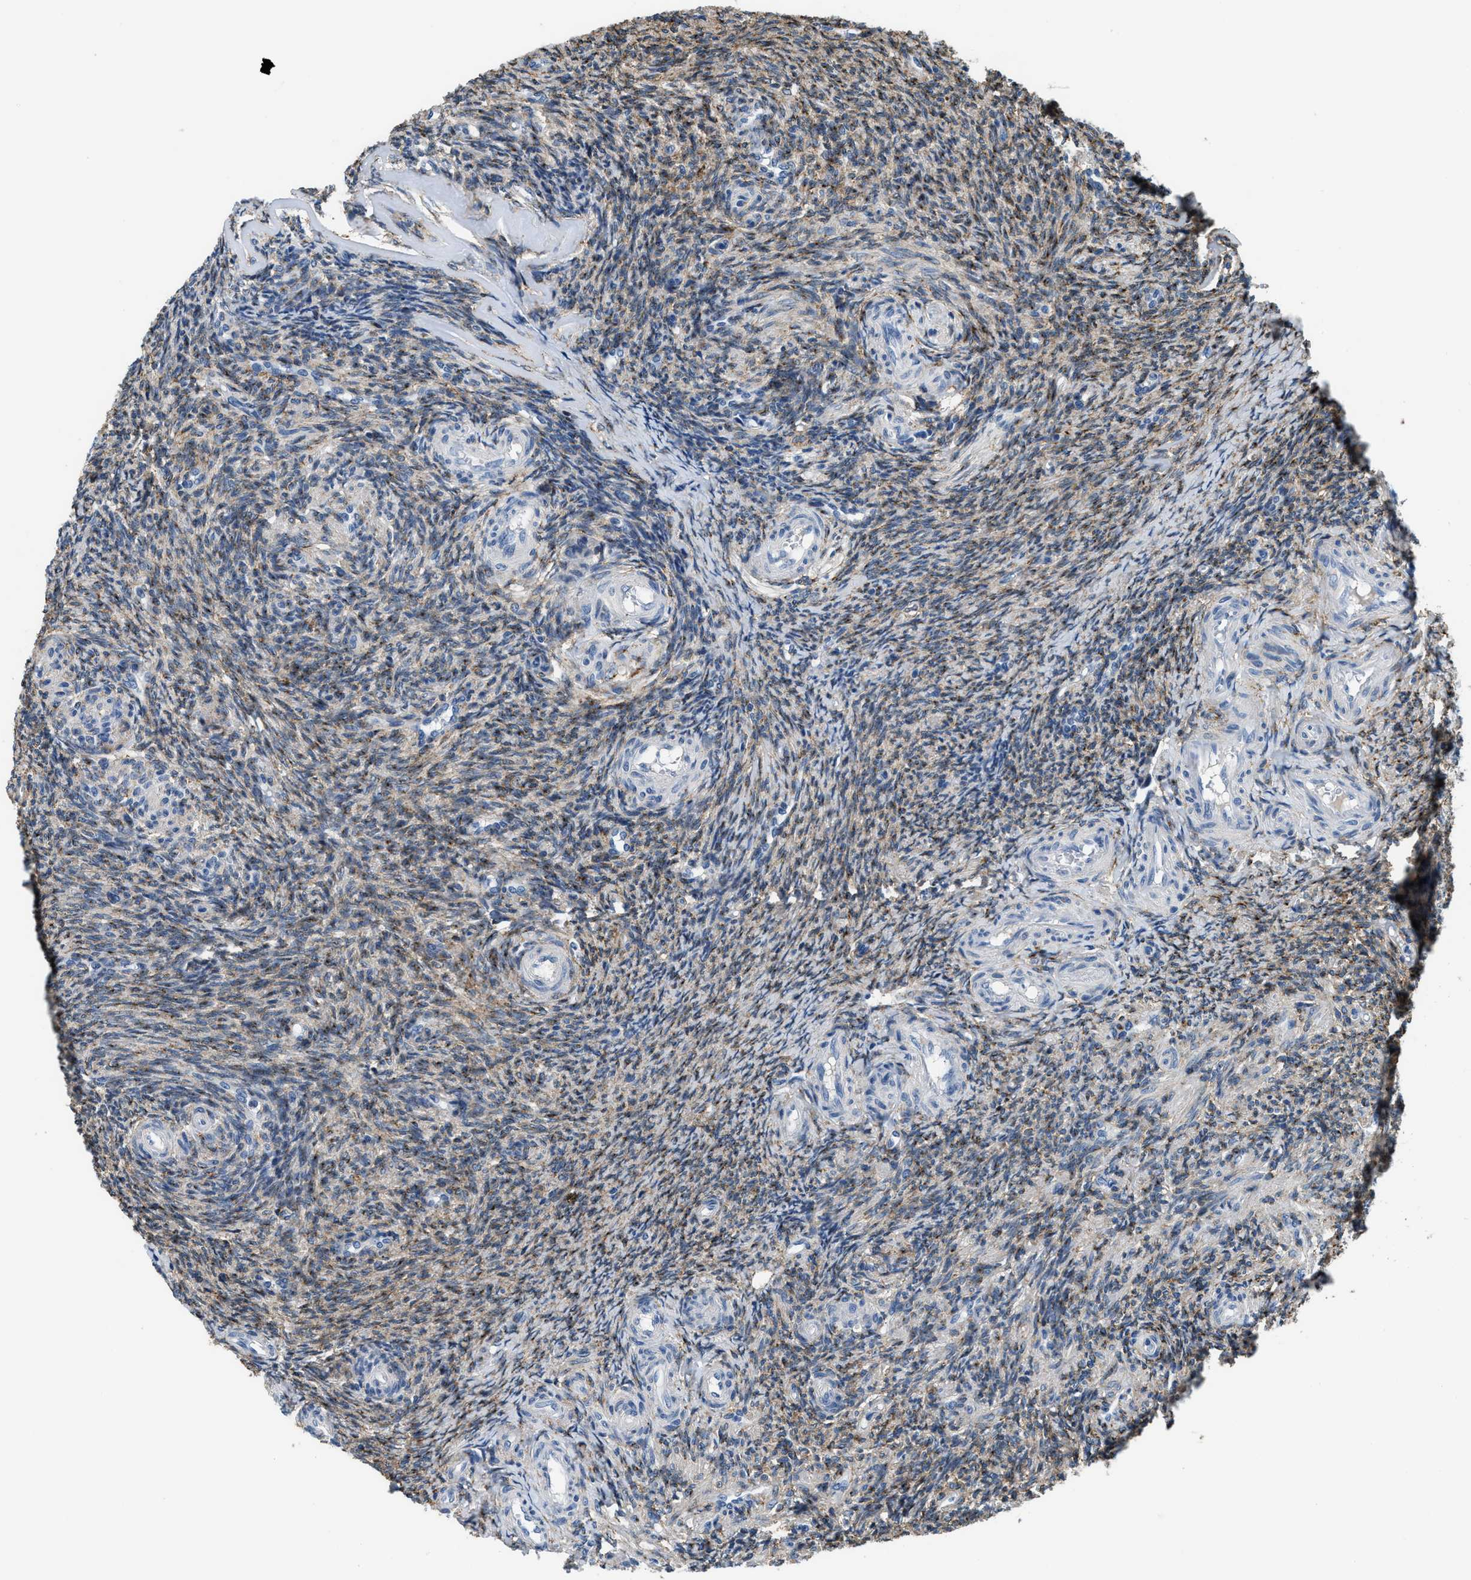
{"staining": {"intensity": "negative", "quantity": "none", "location": "none"}, "tissue": "ovary", "cell_type": "Follicle cells", "image_type": "normal", "snomed": [{"axis": "morphology", "description": "Normal tissue, NOS"}, {"axis": "topography", "description": "Ovary"}], "caption": "The IHC image has no significant positivity in follicle cells of ovary.", "gene": "LRP1", "patient": {"sex": "female", "age": 41}}